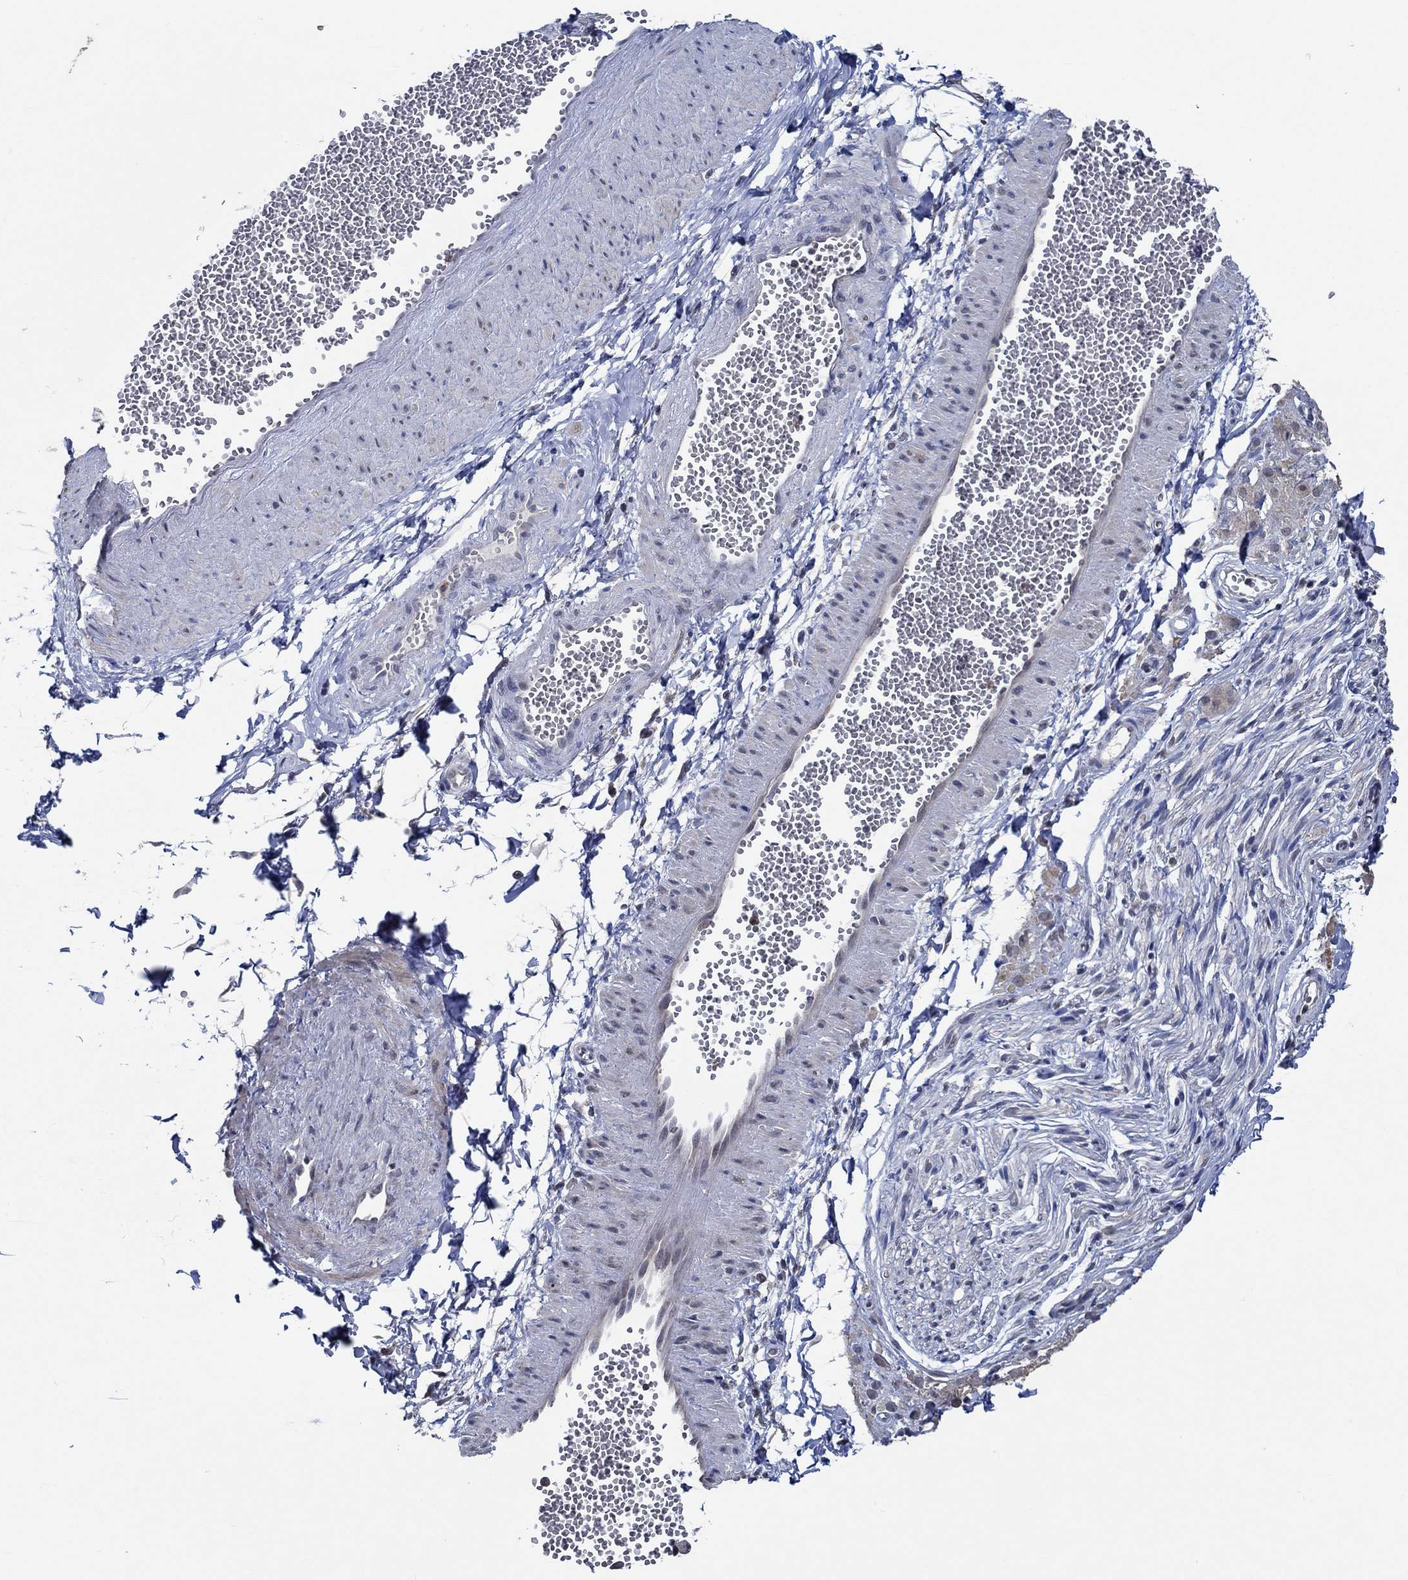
{"staining": {"intensity": "negative", "quantity": "none", "location": "none"}, "tissue": "adipose tissue", "cell_type": "Adipocytes", "image_type": "normal", "snomed": [{"axis": "morphology", "description": "Normal tissue, NOS"}, {"axis": "topography", "description": "Smooth muscle"}, {"axis": "topography", "description": "Peripheral nerve tissue"}], "caption": "An immunohistochemistry histopathology image of benign adipose tissue is shown. There is no staining in adipocytes of adipose tissue. (IHC, brightfield microscopy, high magnification).", "gene": "DACT1", "patient": {"sex": "male", "age": 22}}